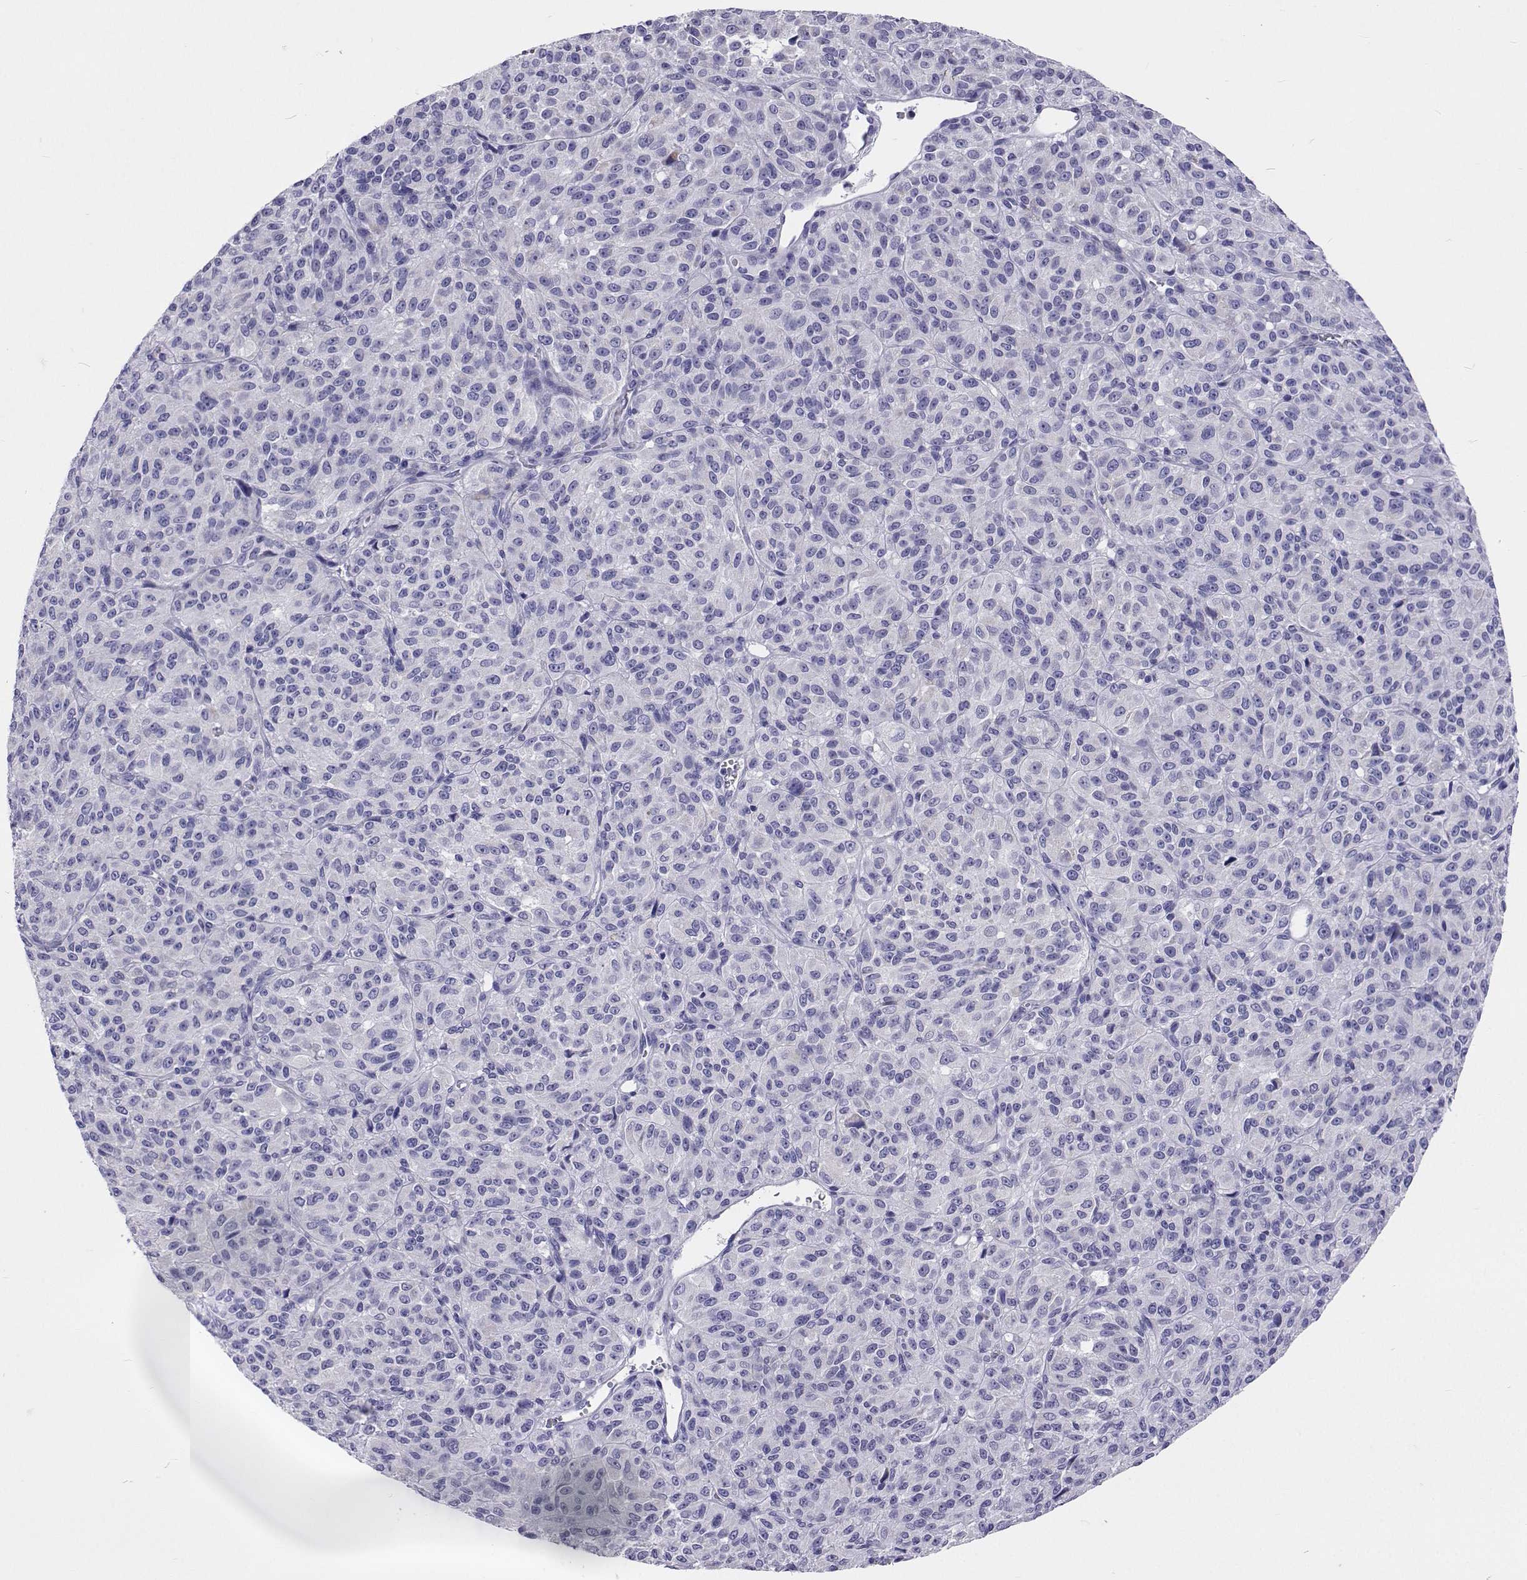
{"staining": {"intensity": "negative", "quantity": "none", "location": "none"}, "tissue": "melanoma", "cell_type": "Tumor cells", "image_type": "cancer", "snomed": [{"axis": "morphology", "description": "Malignant melanoma, Metastatic site"}, {"axis": "topography", "description": "Brain"}], "caption": "Malignant melanoma (metastatic site) was stained to show a protein in brown. There is no significant positivity in tumor cells. (Brightfield microscopy of DAB immunohistochemistry at high magnification).", "gene": "UMODL1", "patient": {"sex": "female", "age": 56}}